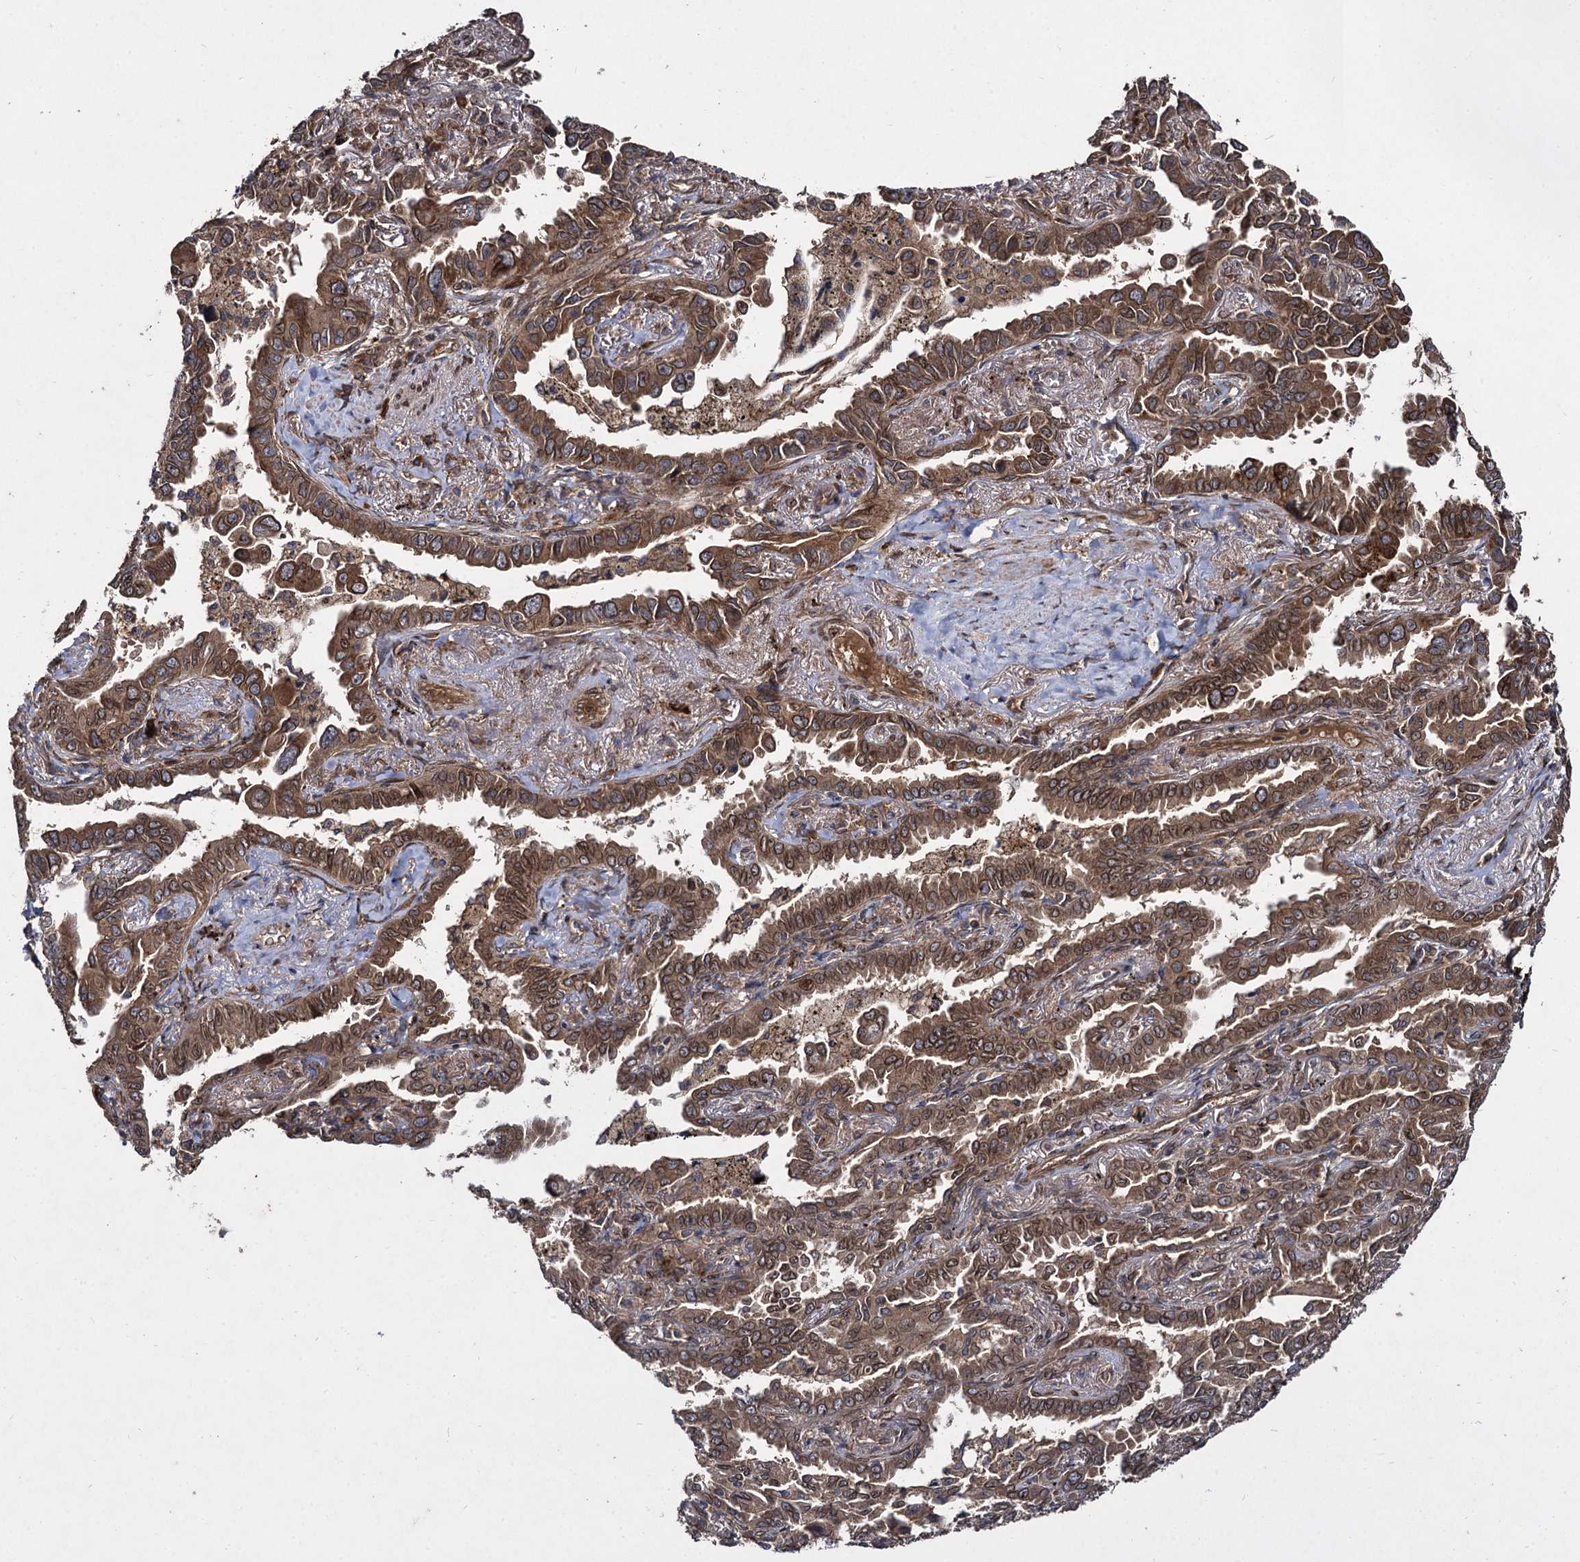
{"staining": {"intensity": "strong", "quantity": ">75%", "location": "cytoplasmic/membranous,nuclear"}, "tissue": "lung cancer", "cell_type": "Tumor cells", "image_type": "cancer", "snomed": [{"axis": "morphology", "description": "Adenocarcinoma, NOS"}, {"axis": "topography", "description": "Lung"}], "caption": "Human lung cancer (adenocarcinoma) stained with a brown dye reveals strong cytoplasmic/membranous and nuclear positive expression in about >75% of tumor cells.", "gene": "DCP1B", "patient": {"sex": "male", "age": 67}}